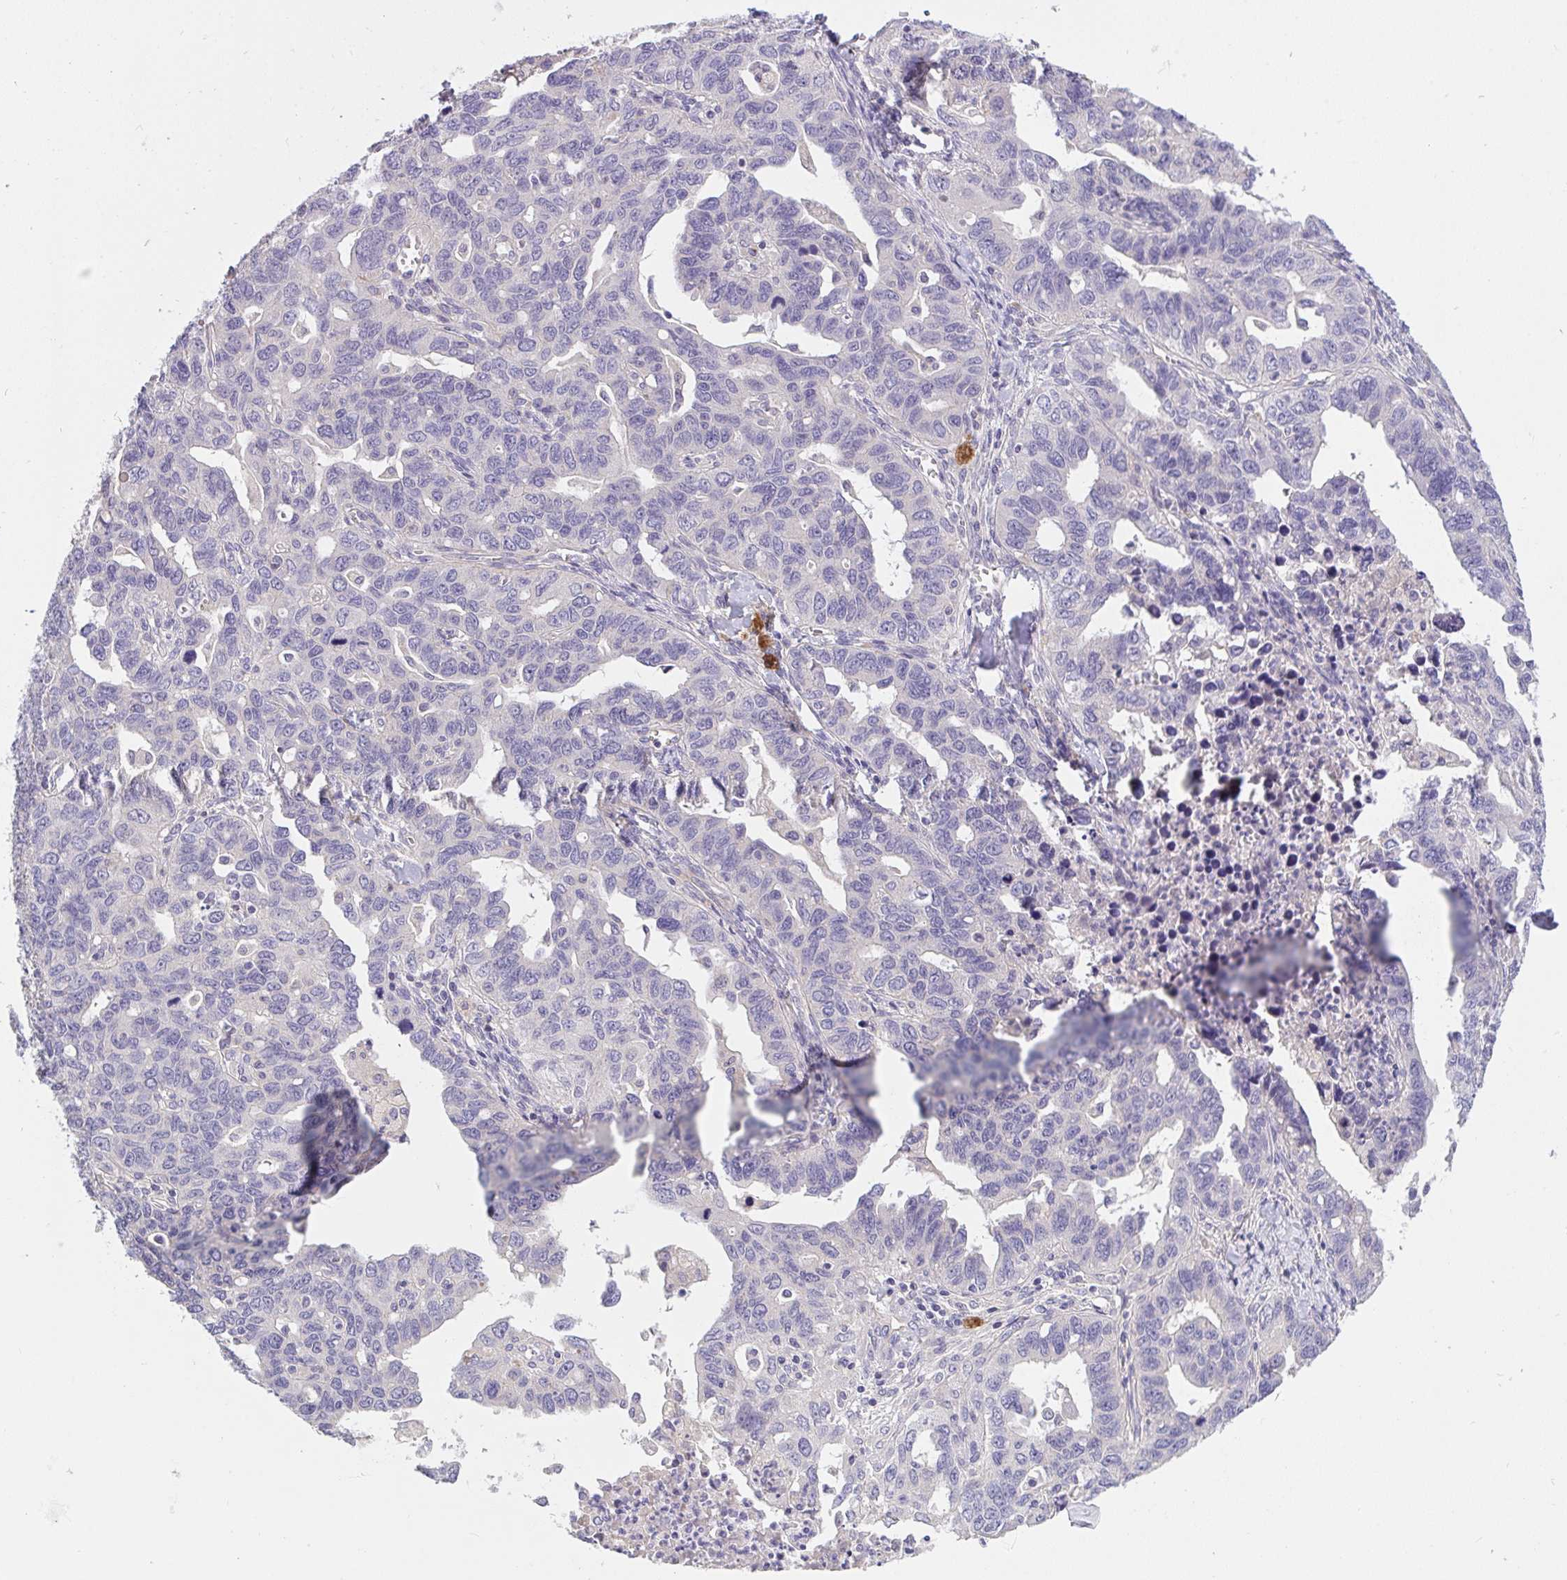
{"staining": {"intensity": "negative", "quantity": "none", "location": "none"}, "tissue": "ovarian cancer", "cell_type": "Tumor cells", "image_type": "cancer", "snomed": [{"axis": "morphology", "description": "Cystadenocarcinoma, serous, NOS"}, {"axis": "topography", "description": "Ovary"}], "caption": "Immunohistochemistry (IHC) histopathology image of neoplastic tissue: human serous cystadenocarcinoma (ovarian) stained with DAB displays no significant protein positivity in tumor cells.", "gene": "ZNF581", "patient": {"sex": "female", "age": 69}}